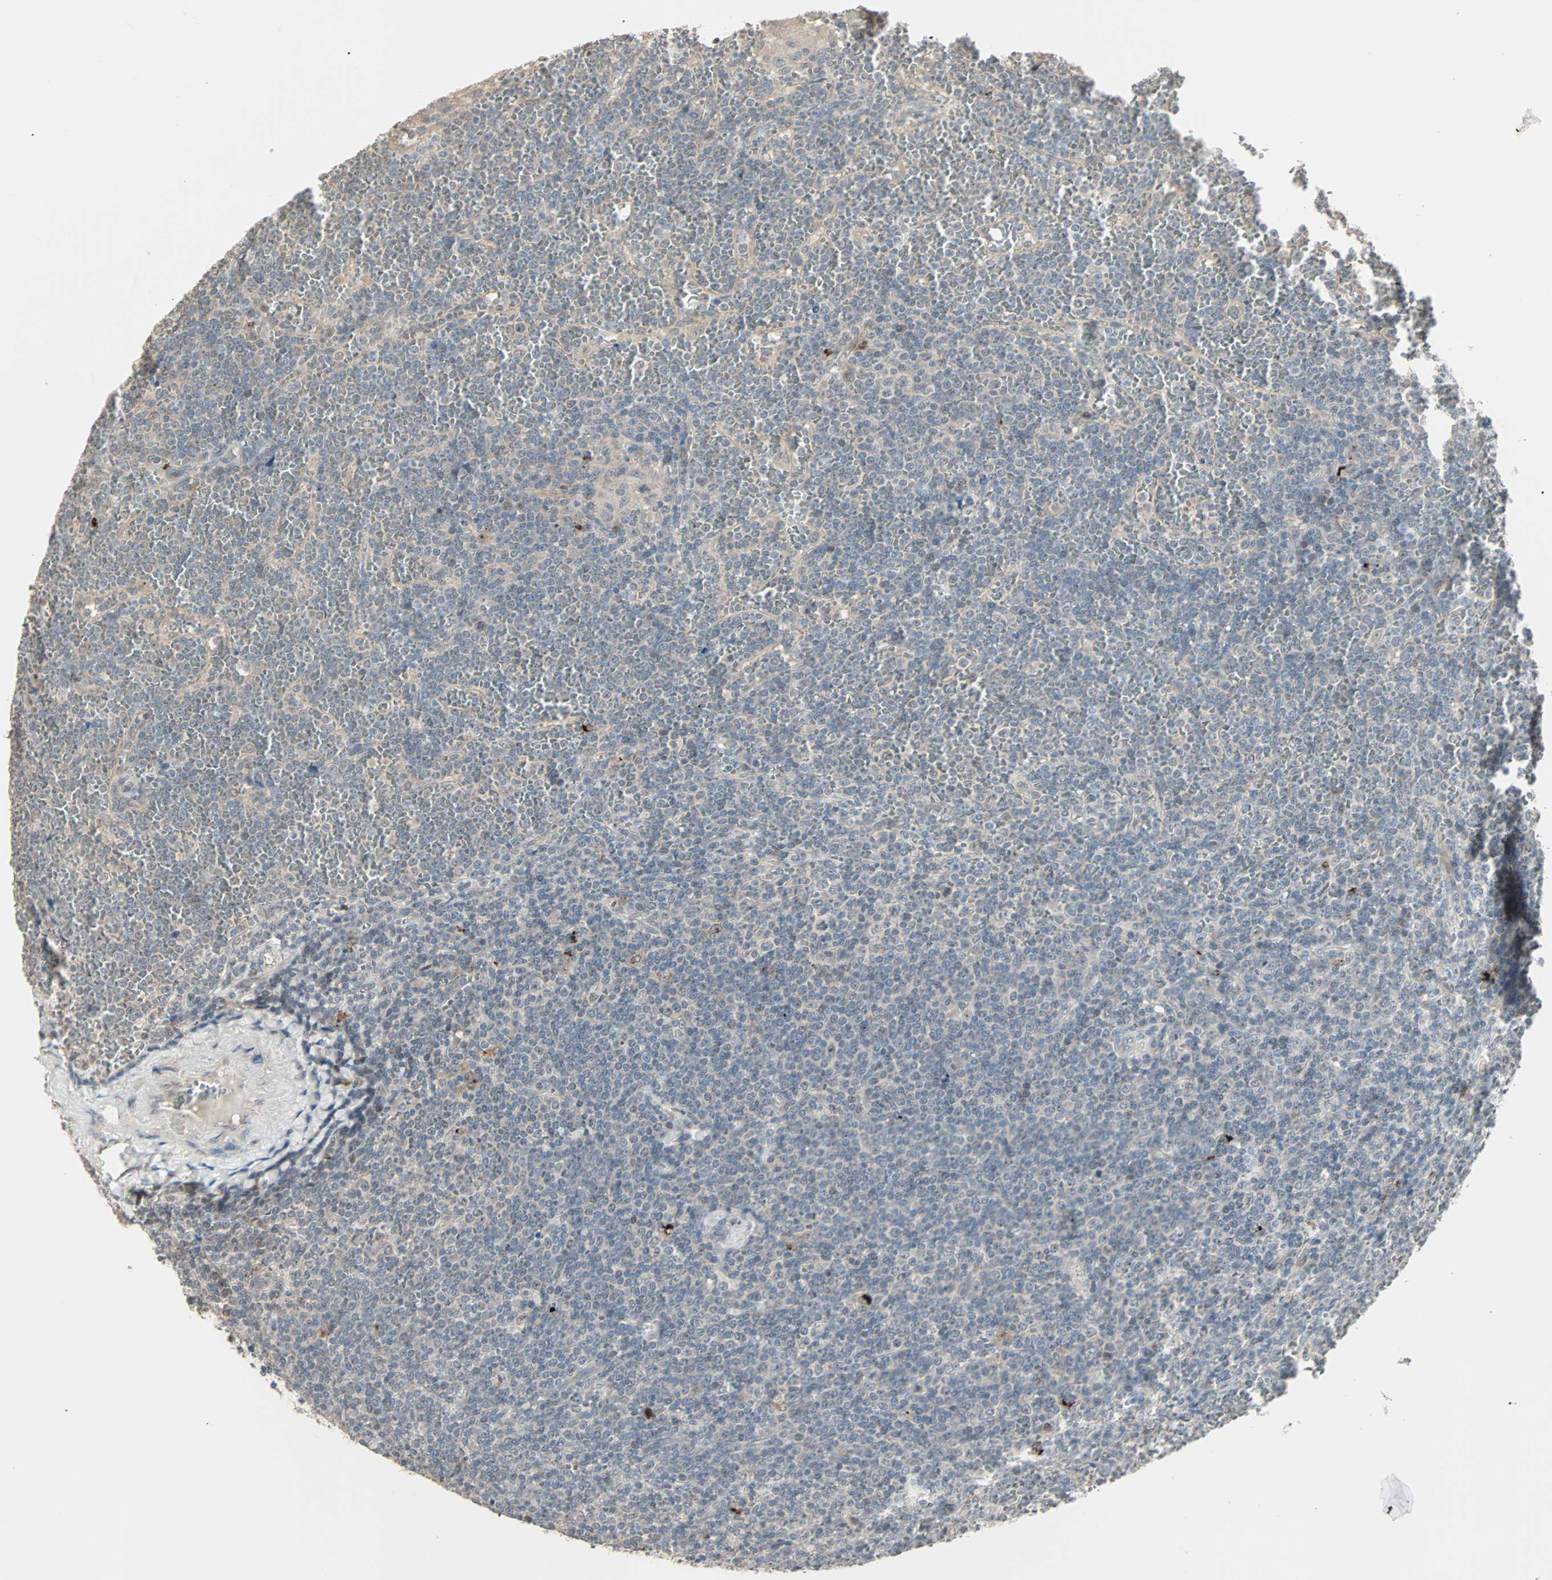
{"staining": {"intensity": "weak", "quantity": "<25%", "location": "cytoplasmic/membranous"}, "tissue": "lymphoma", "cell_type": "Tumor cells", "image_type": "cancer", "snomed": [{"axis": "morphology", "description": "Malignant lymphoma, non-Hodgkin's type, Low grade"}, {"axis": "topography", "description": "Spleen"}], "caption": "This is a photomicrograph of immunohistochemistry (IHC) staining of low-grade malignant lymphoma, non-Hodgkin's type, which shows no staining in tumor cells.", "gene": "KDM4A", "patient": {"sex": "female", "age": 19}}